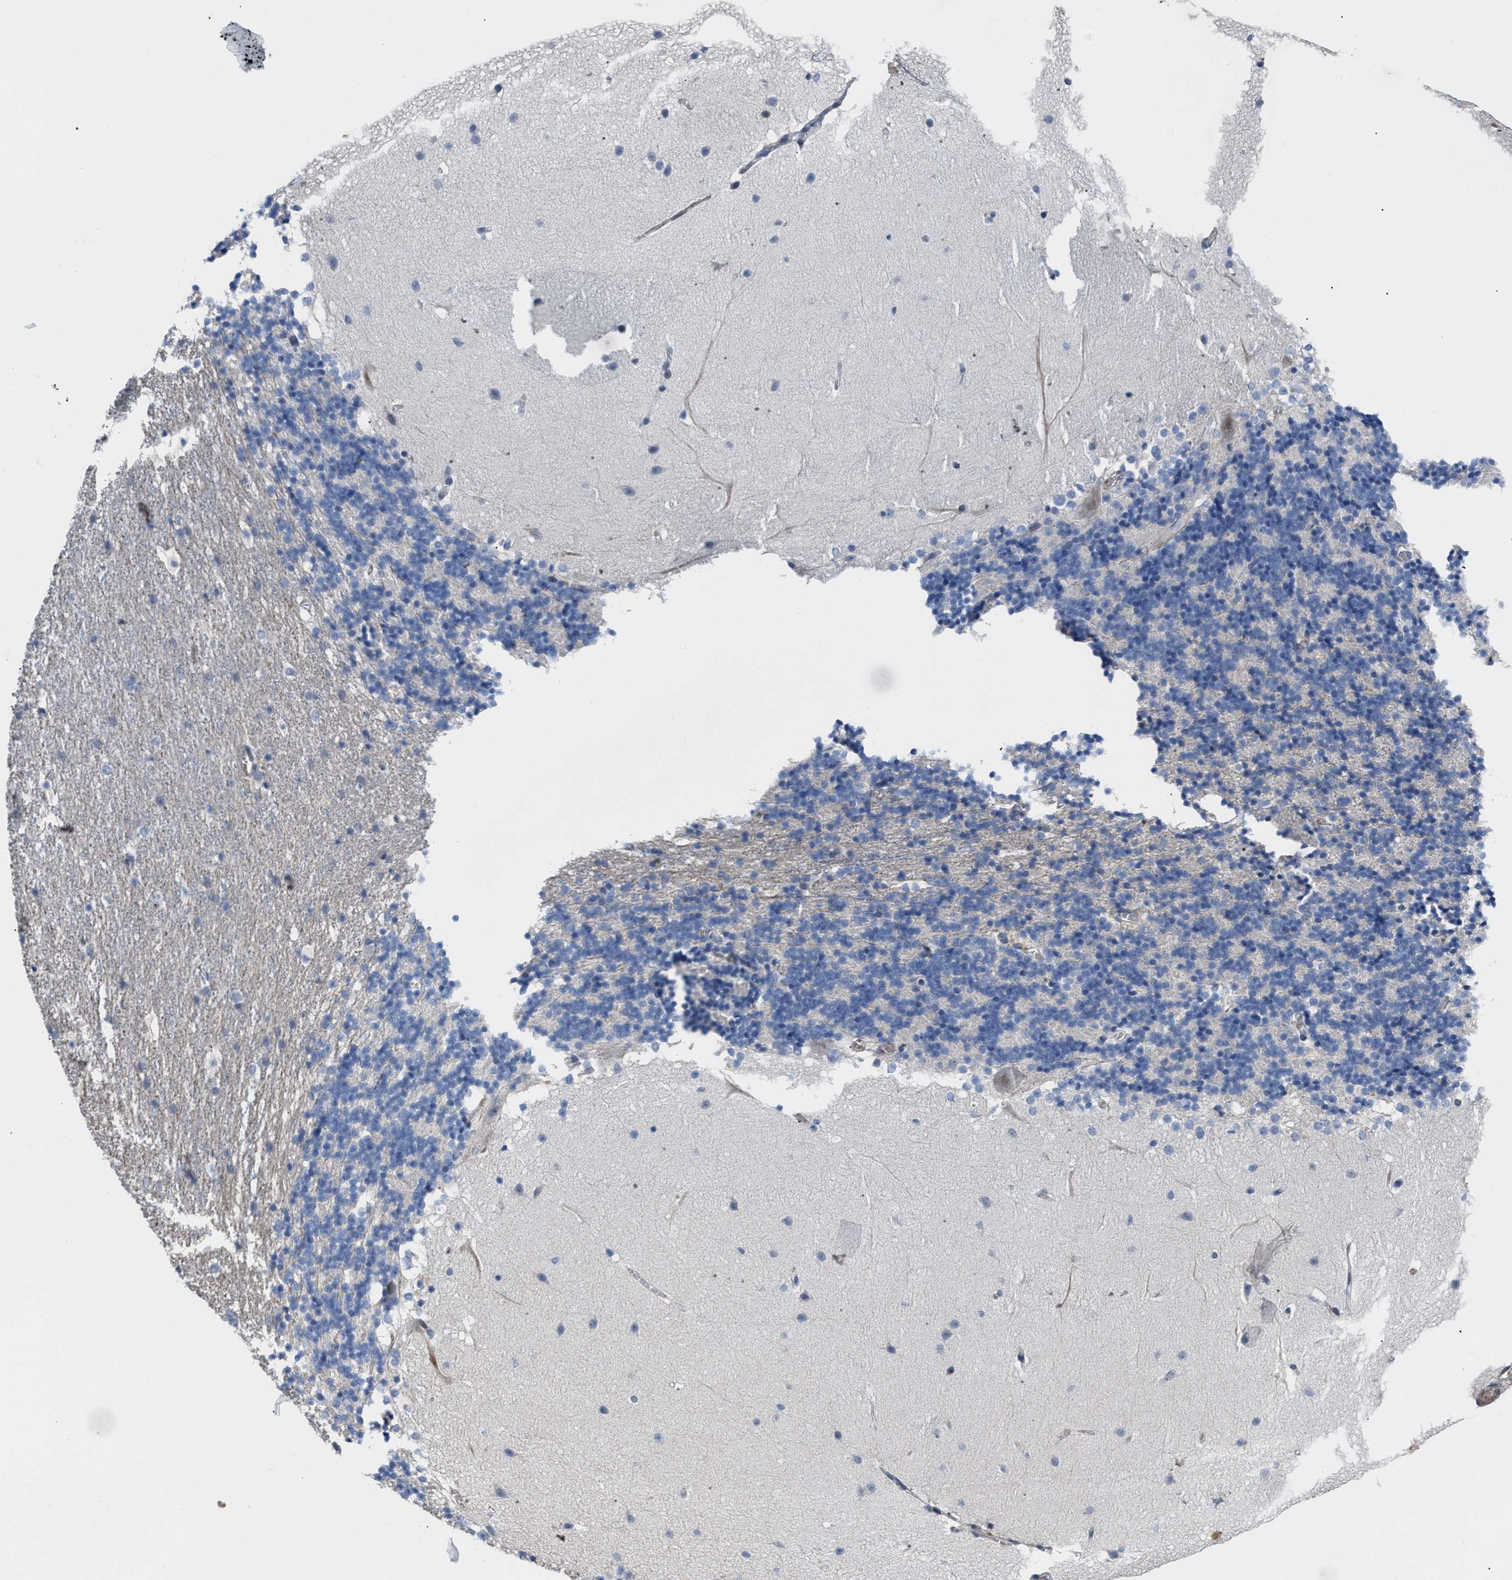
{"staining": {"intensity": "negative", "quantity": "none", "location": "none"}, "tissue": "cerebellum", "cell_type": "Cells in granular layer", "image_type": "normal", "snomed": [{"axis": "morphology", "description": "Normal tissue, NOS"}, {"axis": "topography", "description": "Cerebellum"}], "caption": "There is no significant expression in cells in granular layer of cerebellum. Nuclei are stained in blue.", "gene": "POLR1F", "patient": {"sex": "female", "age": 19}}